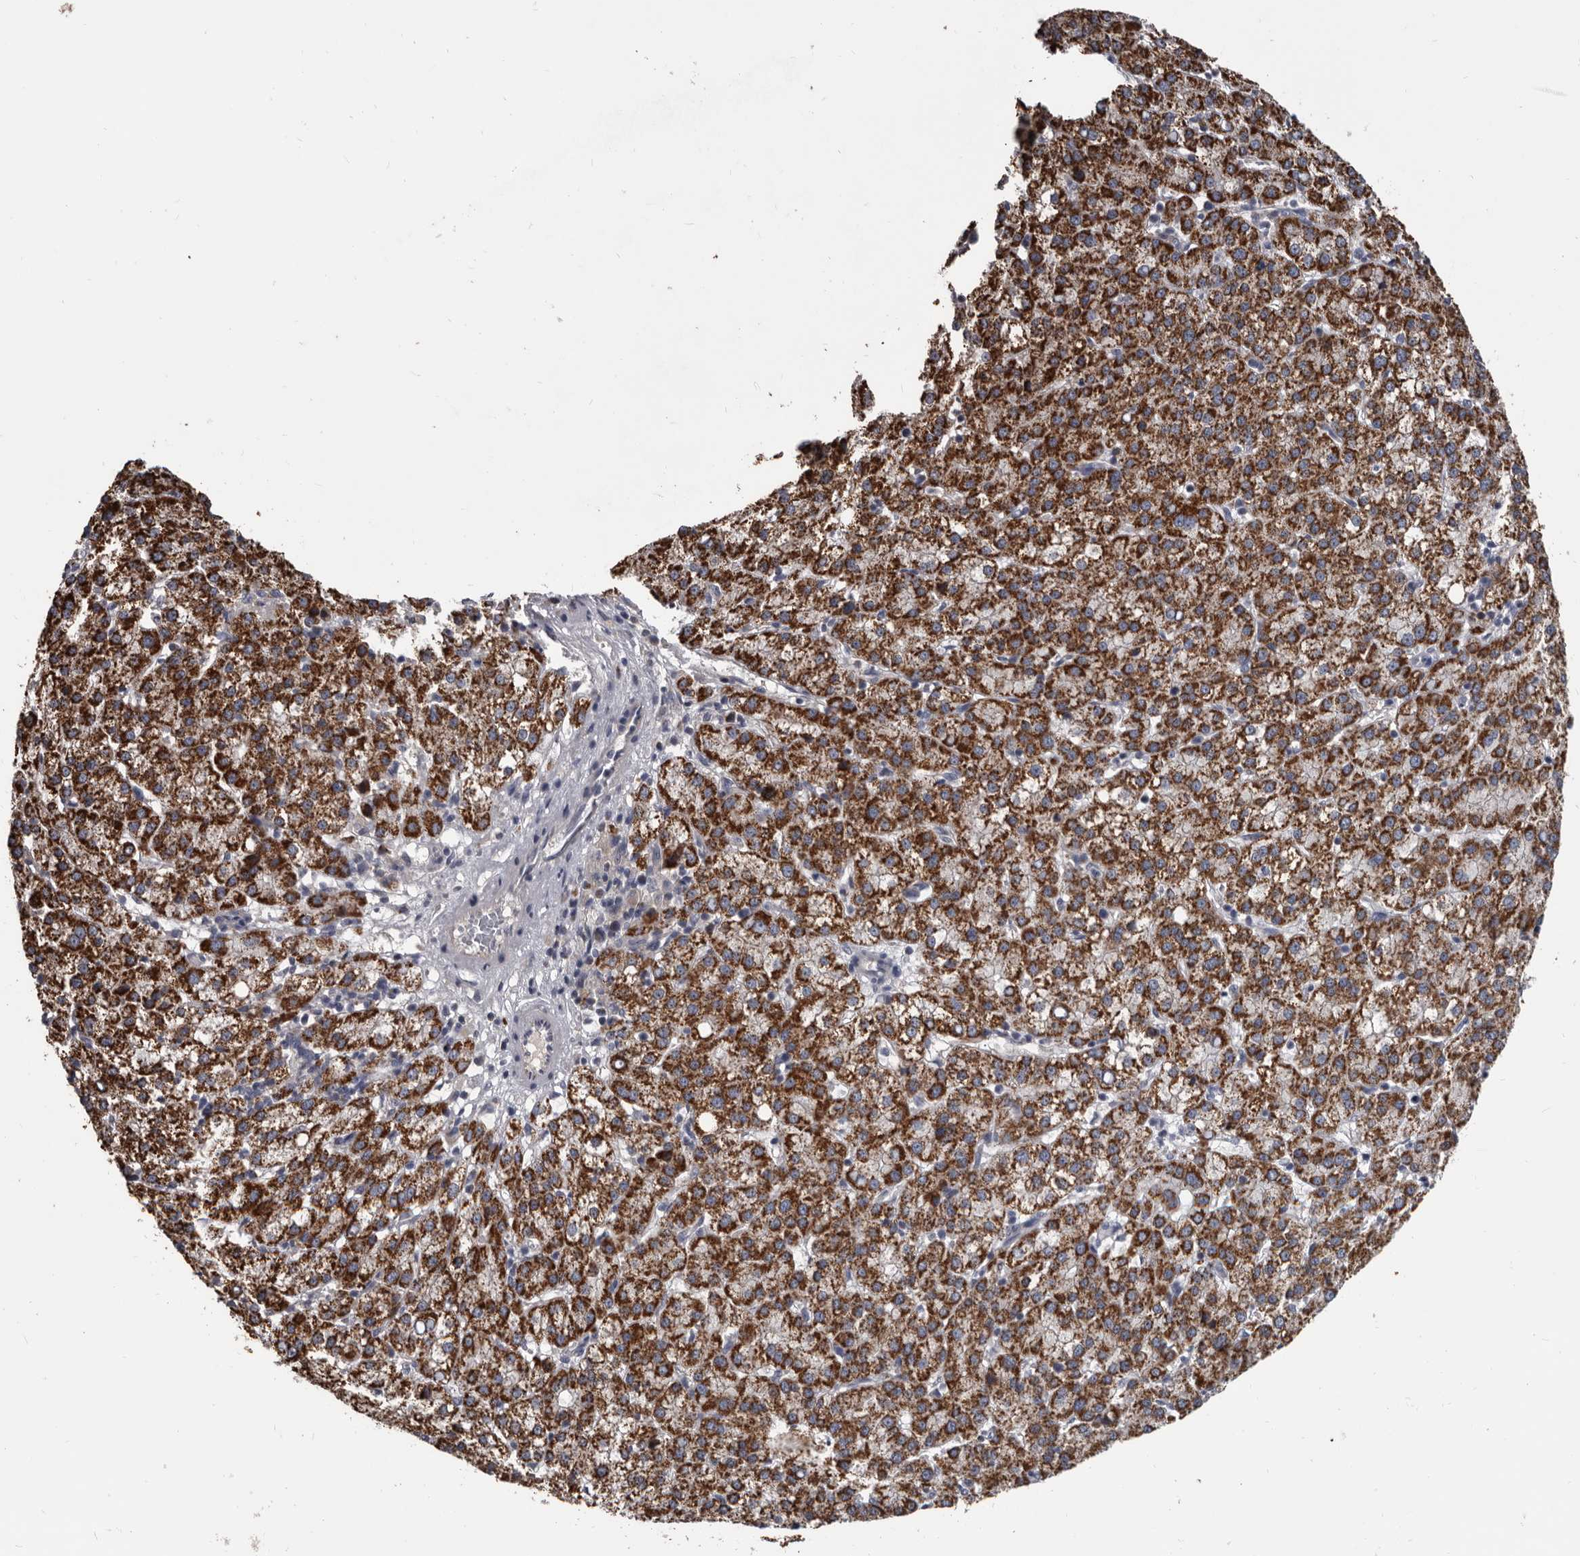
{"staining": {"intensity": "strong", "quantity": ">75%", "location": "cytoplasmic/membranous"}, "tissue": "liver cancer", "cell_type": "Tumor cells", "image_type": "cancer", "snomed": [{"axis": "morphology", "description": "Carcinoma, Hepatocellular, NOS"}, {"axis": "topography", "description": "Liver"}], "caption": "DAB immunohistochemical staining of hepatocellular carcinoma (liver) reveals strong cytoplasmic/membranous protein expression in approximately >75% of tumor cells.", "gene": "ALDH5A1", "patient": {"sex": "female", "age": 58}}